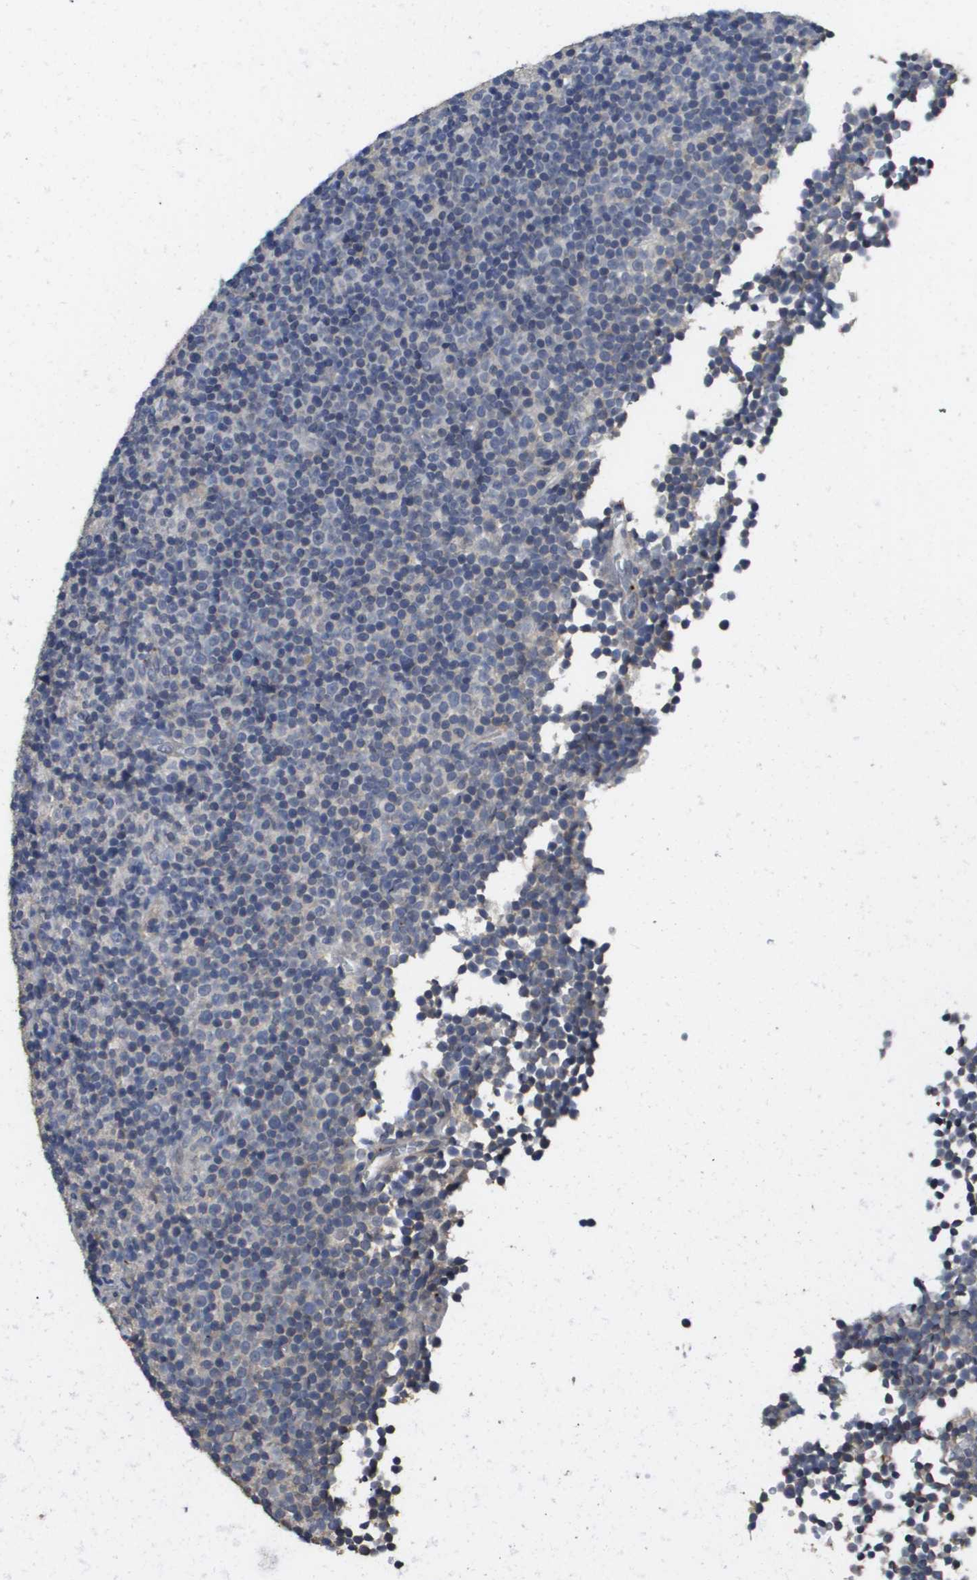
{"staining": {"intensity": "negative", "quantity": "none", "location": "none"}, "tissue": "lymphoma", "cell_type": "Tumor cells", "image_type": "cancer", "snomed": [{"axis": "morphology", "description": "Malignant lymphoma, non-Hodgkin's type, Low grade"}, {"axis": "topography", "description": "Lymph node"}], "caption": "A high-resolution micrograph shows IHC staining of lymphoma, which shows no significant positivity in tumor cells.", "gene": "RAB27B", "patient": {"sex": "female", "age": 67}}